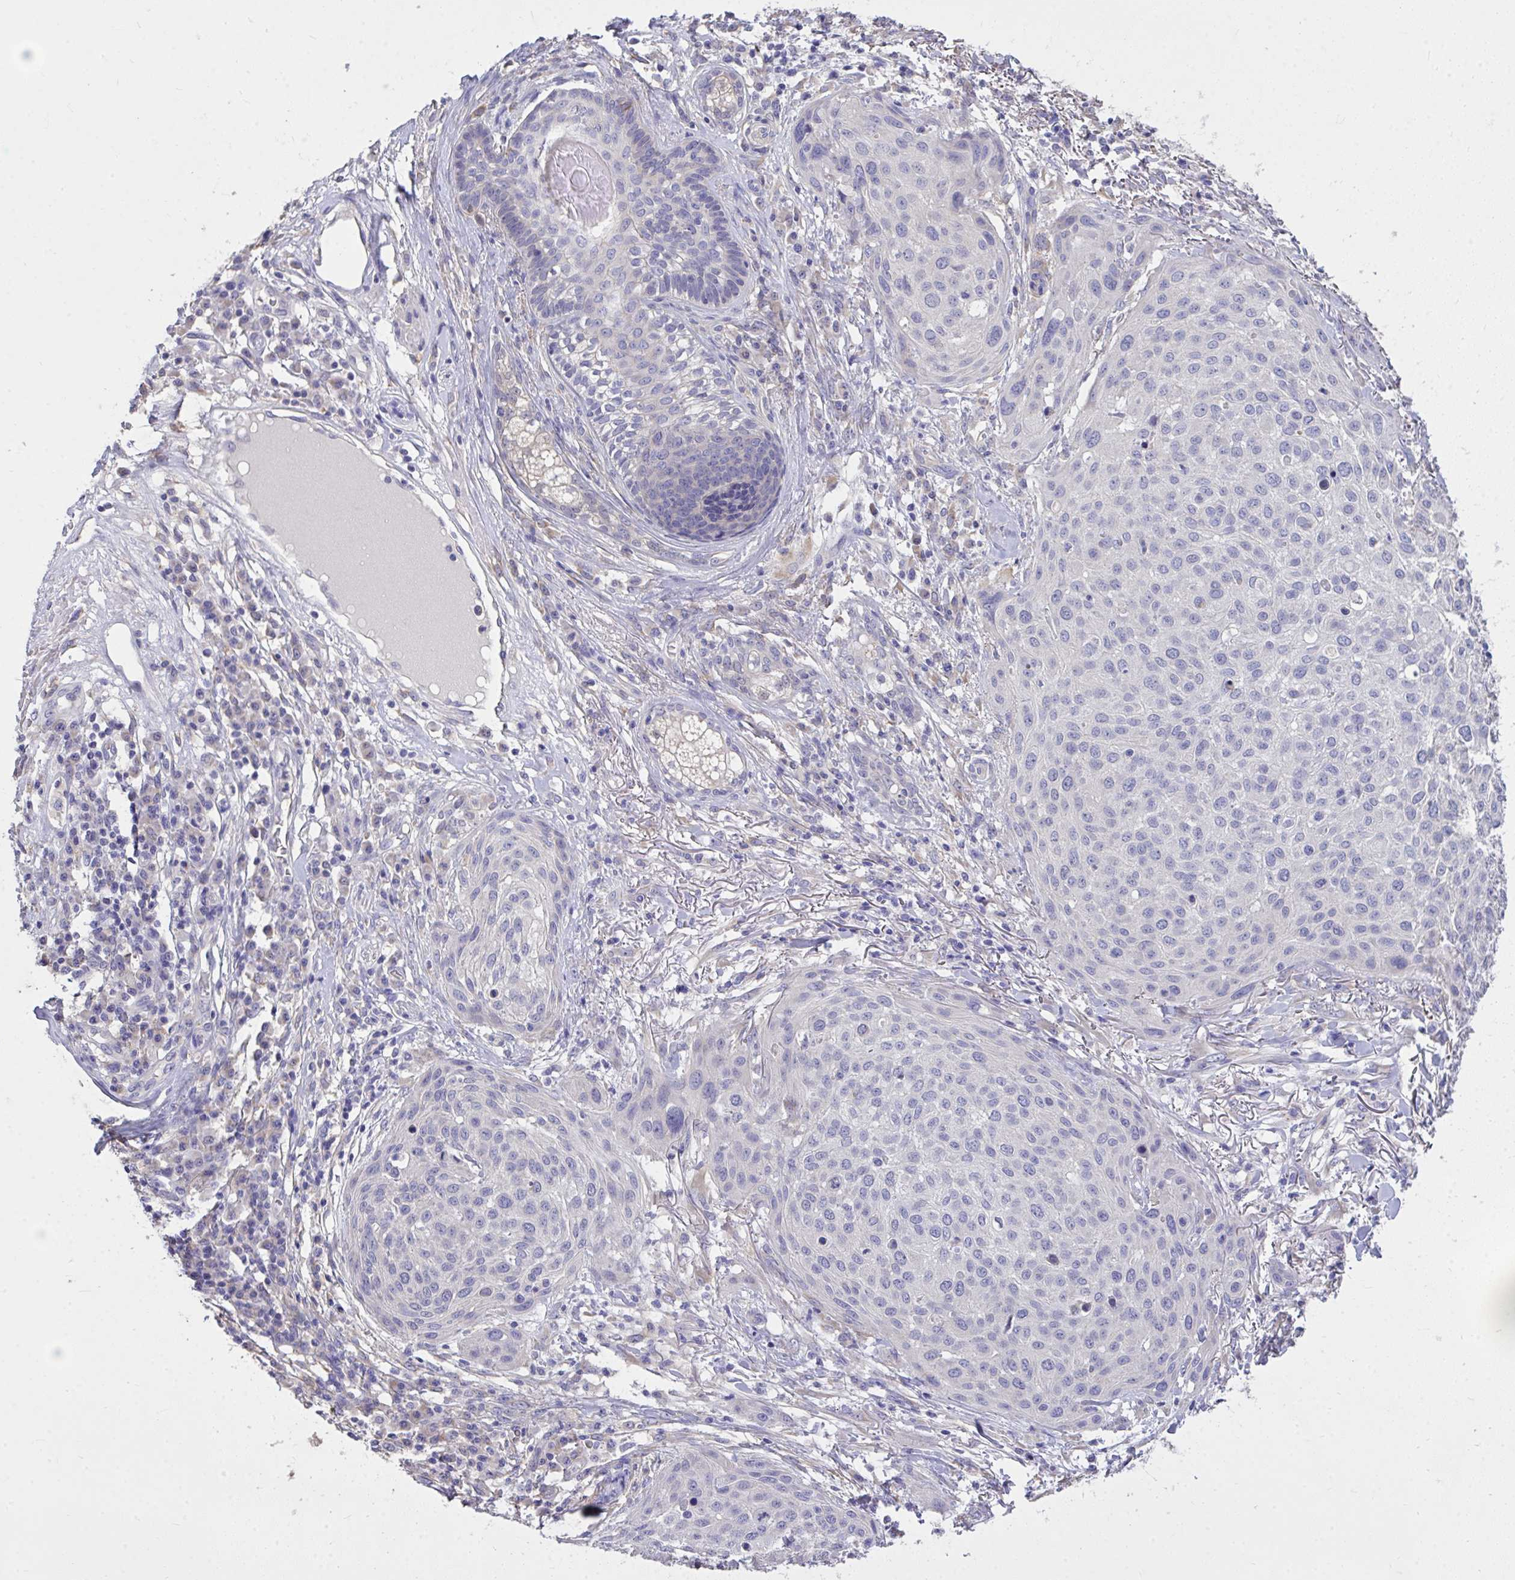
{"staining": {"intensity": "negative", "quantity": "none", "location": "none"}, "tissue": "skin cancer", "cell_type": "Tumor cells", "image_type": "cancer", "snomed": [{"axis": "morphology", "description": "Squamous cell carcinoma, NOS"}, {"axis": "topography", "description": "Skin"}], "caption": "The IHC photomicrograph has no significant expression in tumor cells of skin cancer tissue.", "gene": "MPC2", "patient": {"sex": "female", "age": 87}}